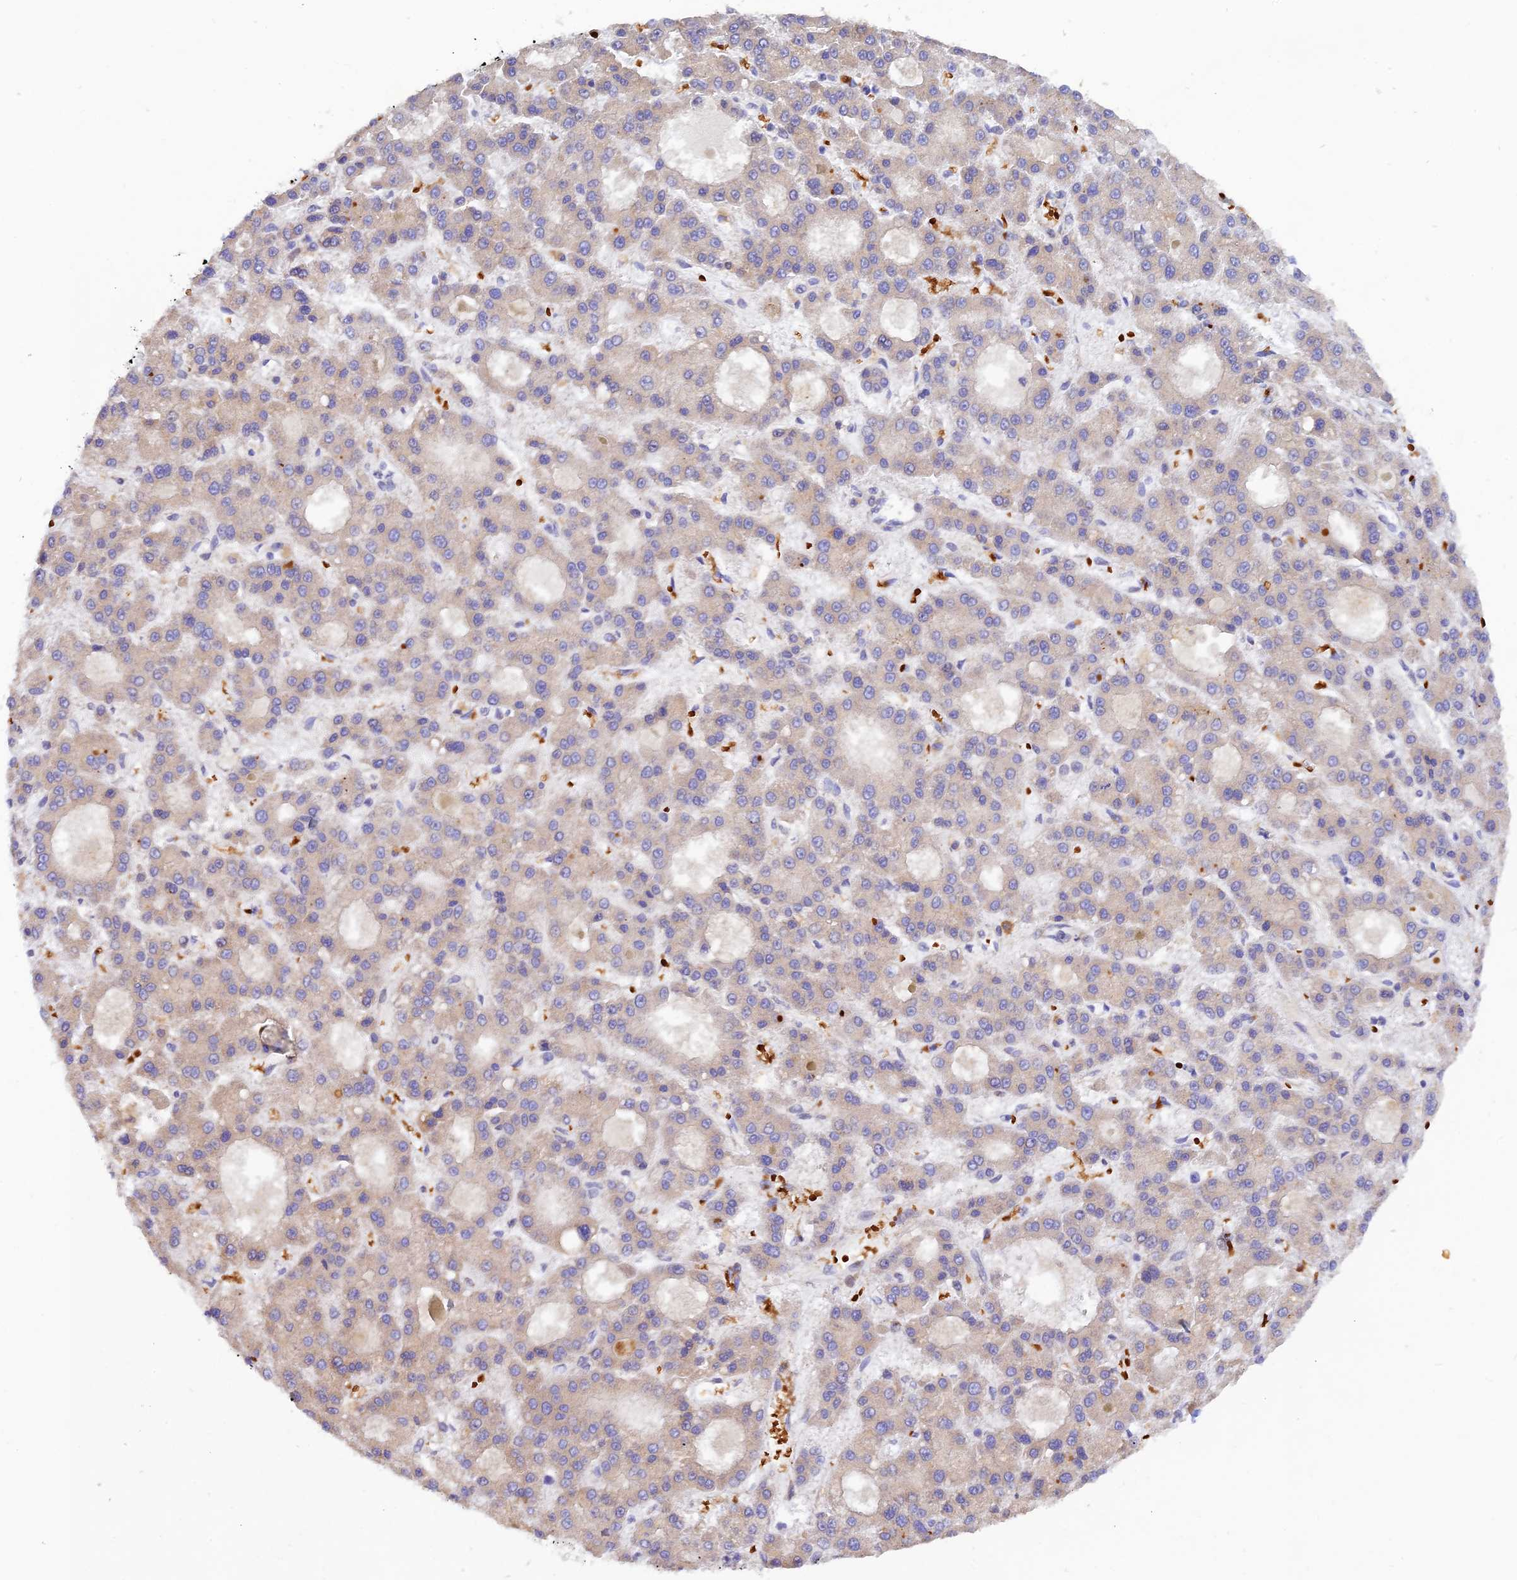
{"staining": {"intensity": "negative", "quantity": "none", "location": "none"}, "tissue": "liver cancer", "cell_type": "Tumor cells", "image_type": "cancer", "snomed": [{"axis": "morphology", "description": "Carcinoma, Hepatocellular, NOS"}, {"axis": "topography", "description": "Liver"}], "caption": "The photomicrograph demonstrates no significant positivity in tumor cells of hepatocellular carcinoma (liver).", "gene": "WDFY4", "patient": {"sex": "male", "age": 70}}